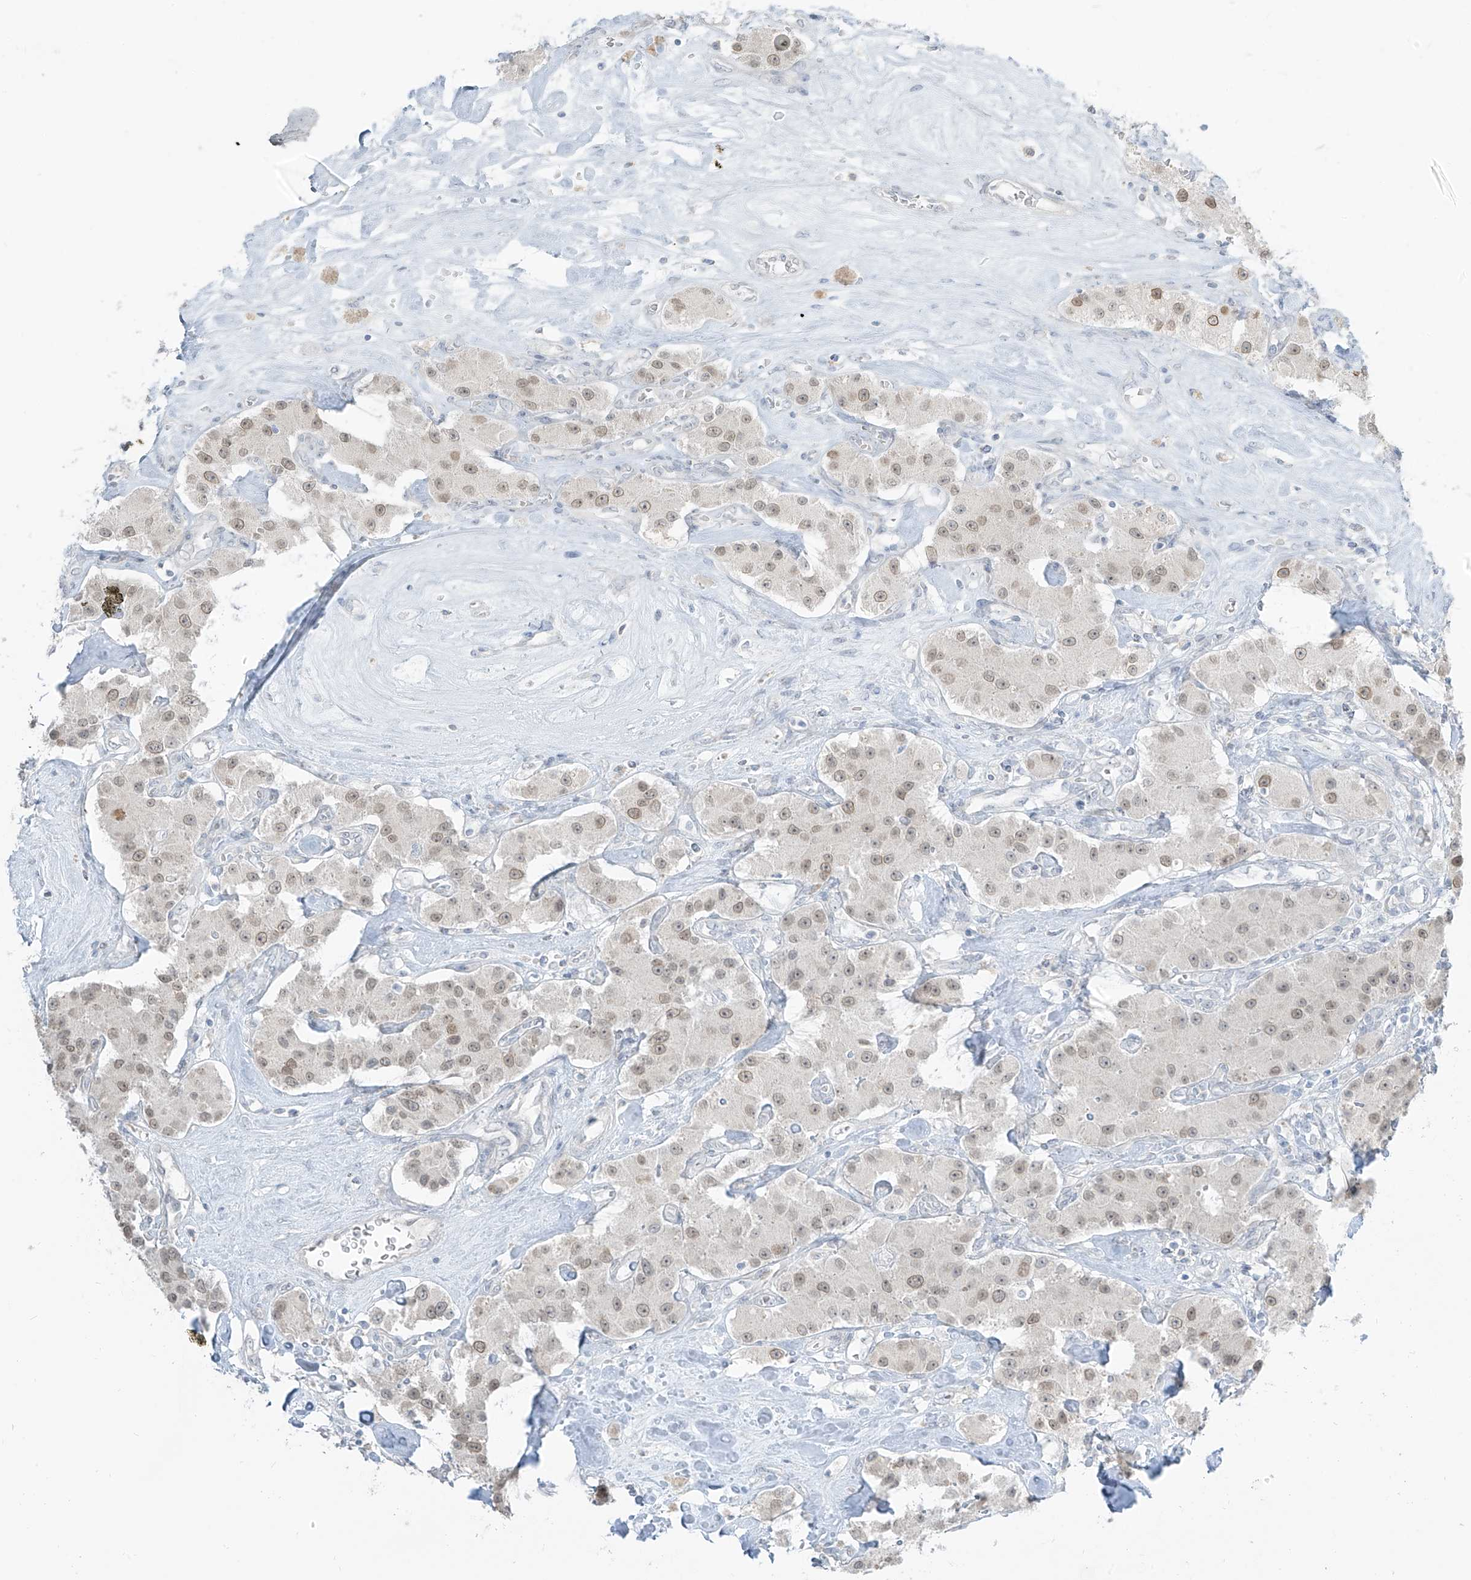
{"staining": {"intensity": "moderate", "quantity": ">75%", "location": "nuclear"}, "tissue": "carcinoid", "cell_type": "Tumor cells", "image_type": "cancer", "snomed": [{"axis": "morphology", "description": "Carcinoid, malignant, NOS"}, {"axis": "topography", "description": "Pancreas"}], "caption": "Immunohistochemistry (IHC) of human malignant carcinoid exhibits medium levels of moderate nuclear positivity in approximately >75% of tumor cells.", "gene": "PRDM6", "patient": {"sex": "male", "age": 41}}